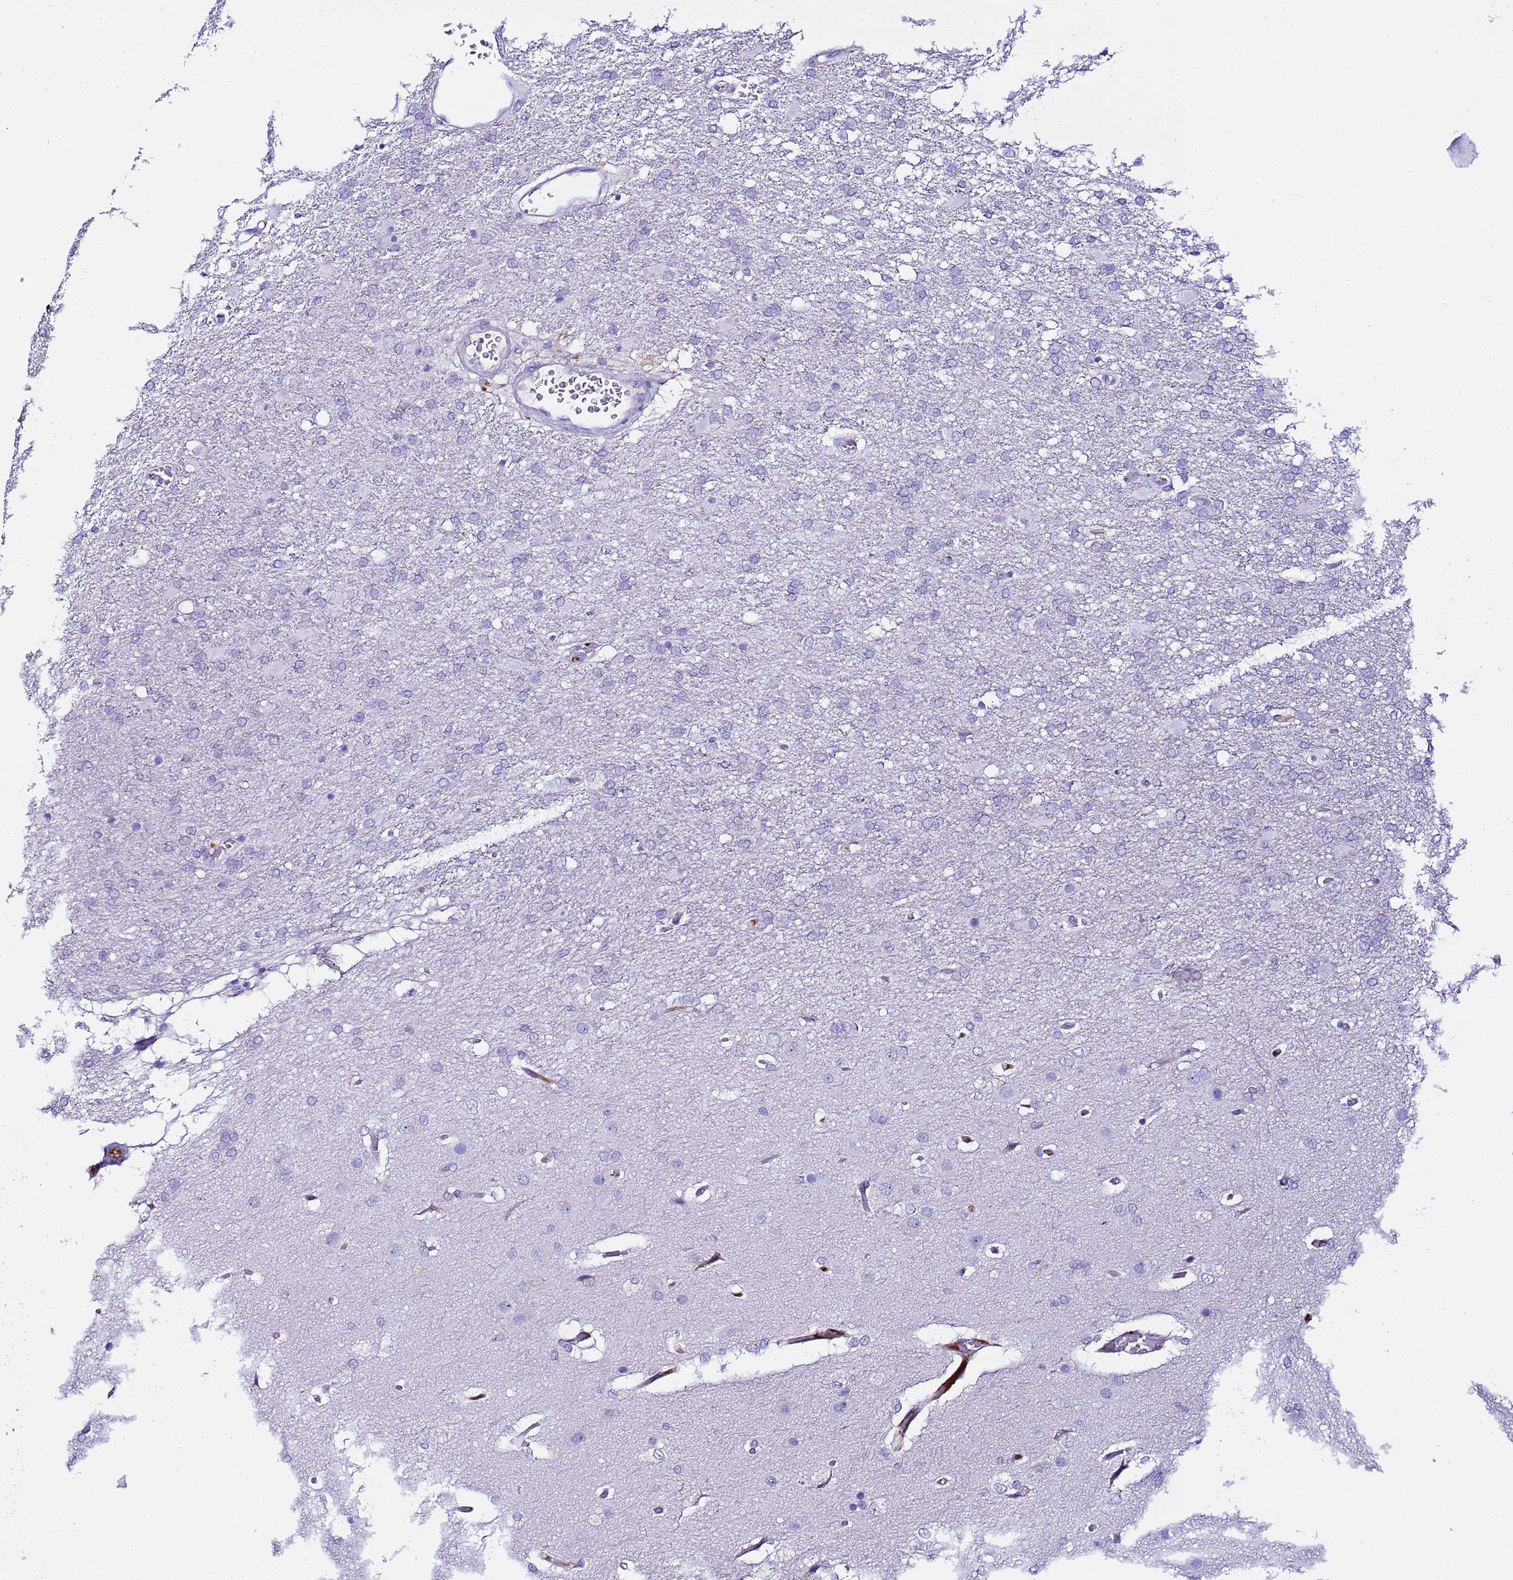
{"staining": {"intensity": "negative", "quantity": "none", "location": "none"}, "tissue": "glioma", "cell_type": "Tumor cells", "image_type": "cancer", "snomed": [{"axis": "morphology", "description": "Glioma, malignant, High grade"}, {"axis": "topography", "description": "Brain"}], "caption": "The histopathology image displays no staining of tumor cells in high-grade glioma (malignant).", "gene": "CFHR2", "patient": {"sex": "female", "age": 74}}